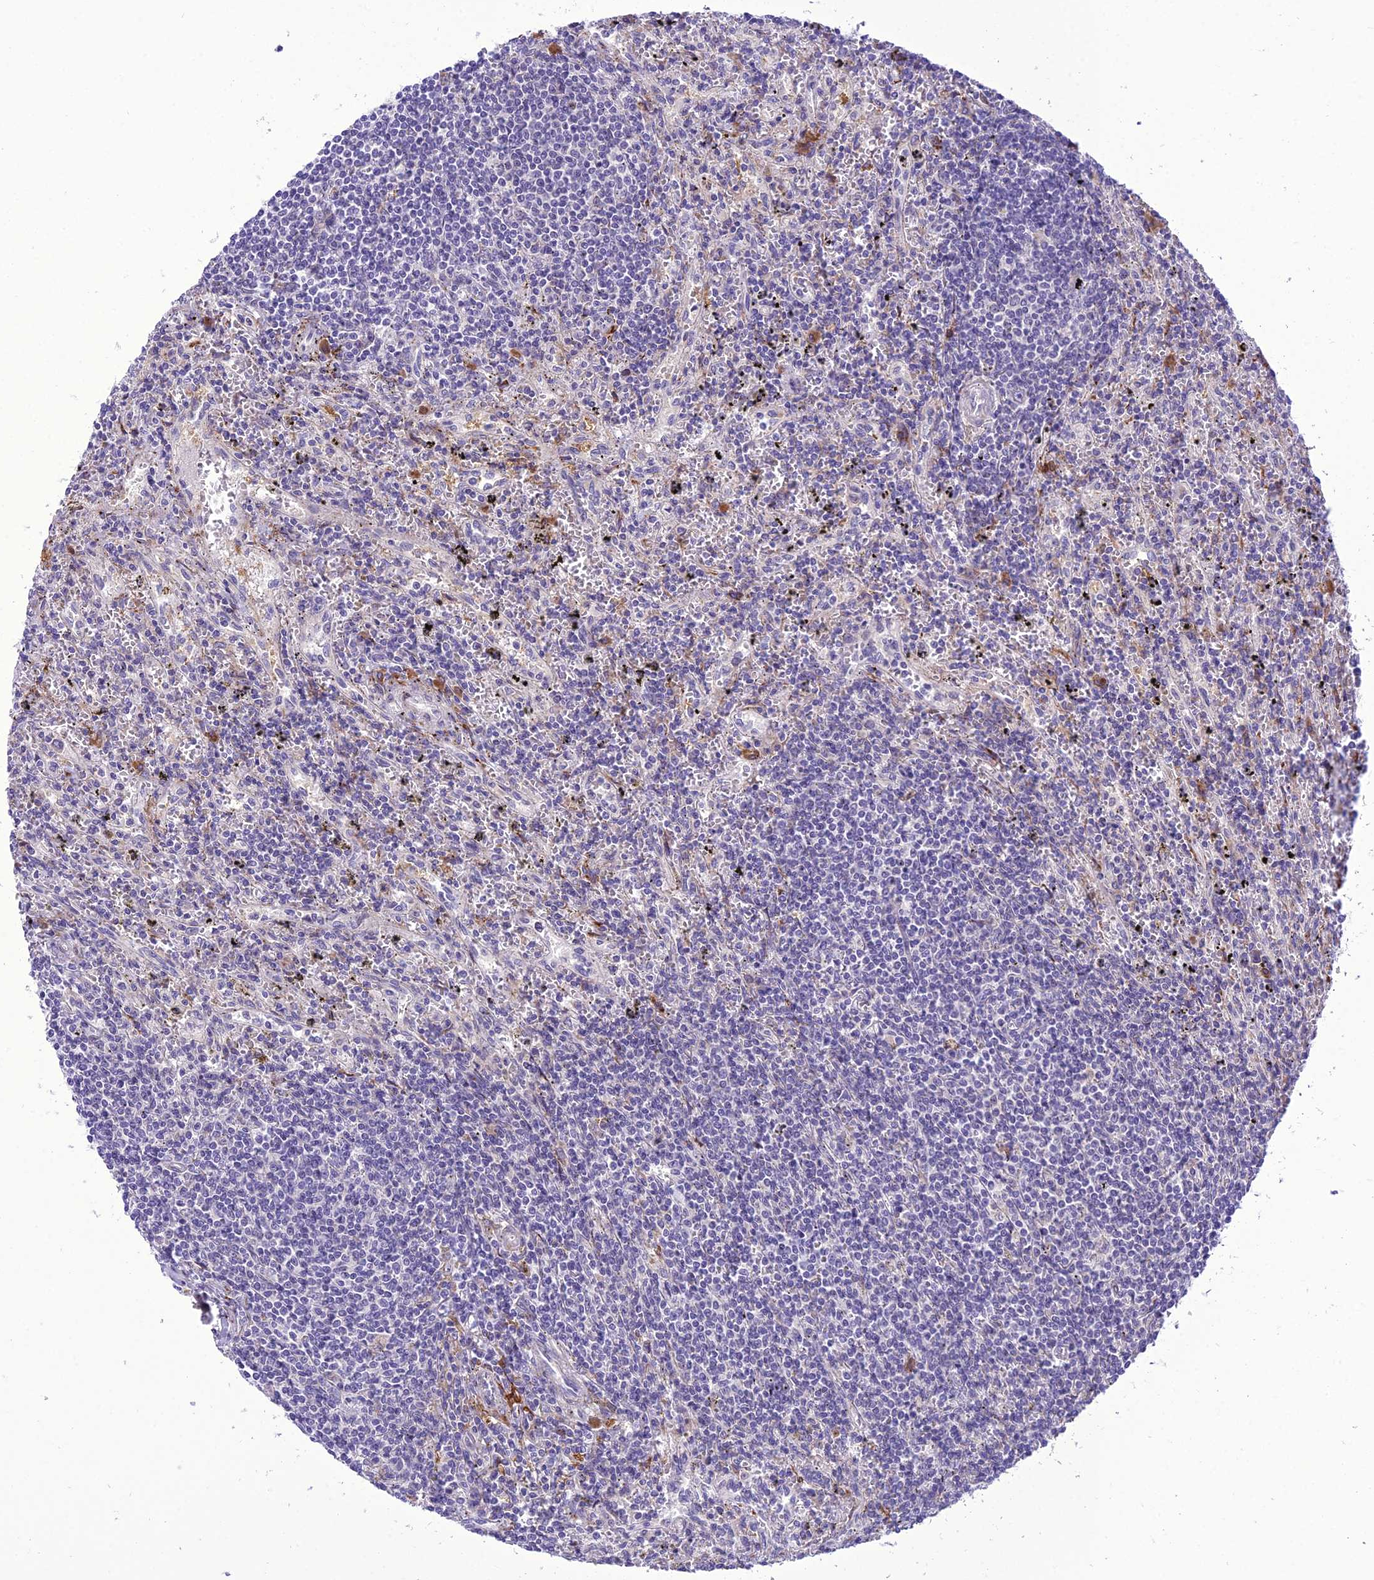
{"staining": {"intensity": "negative", "quantity": "none", "location": "none"}, "tissue": "lymphoma", "cell_type": "Tumor cells", "image_type": "cancer", "snomed": [{"axis": "morphology", "description": "Malignant lymphoma, non-Hodgkin's type, Low grade"}, {"axis": "topography", "description": "Spleen"}], "caption": "IHC micrograph of neoplastic tissue: lymphoma stained with DAB (3,3'-diaminobenzidine) shows no significant protein positivity in tumor cells.", "gene": "NEURL2", "patient": {"sex": "male", "age": 76}}